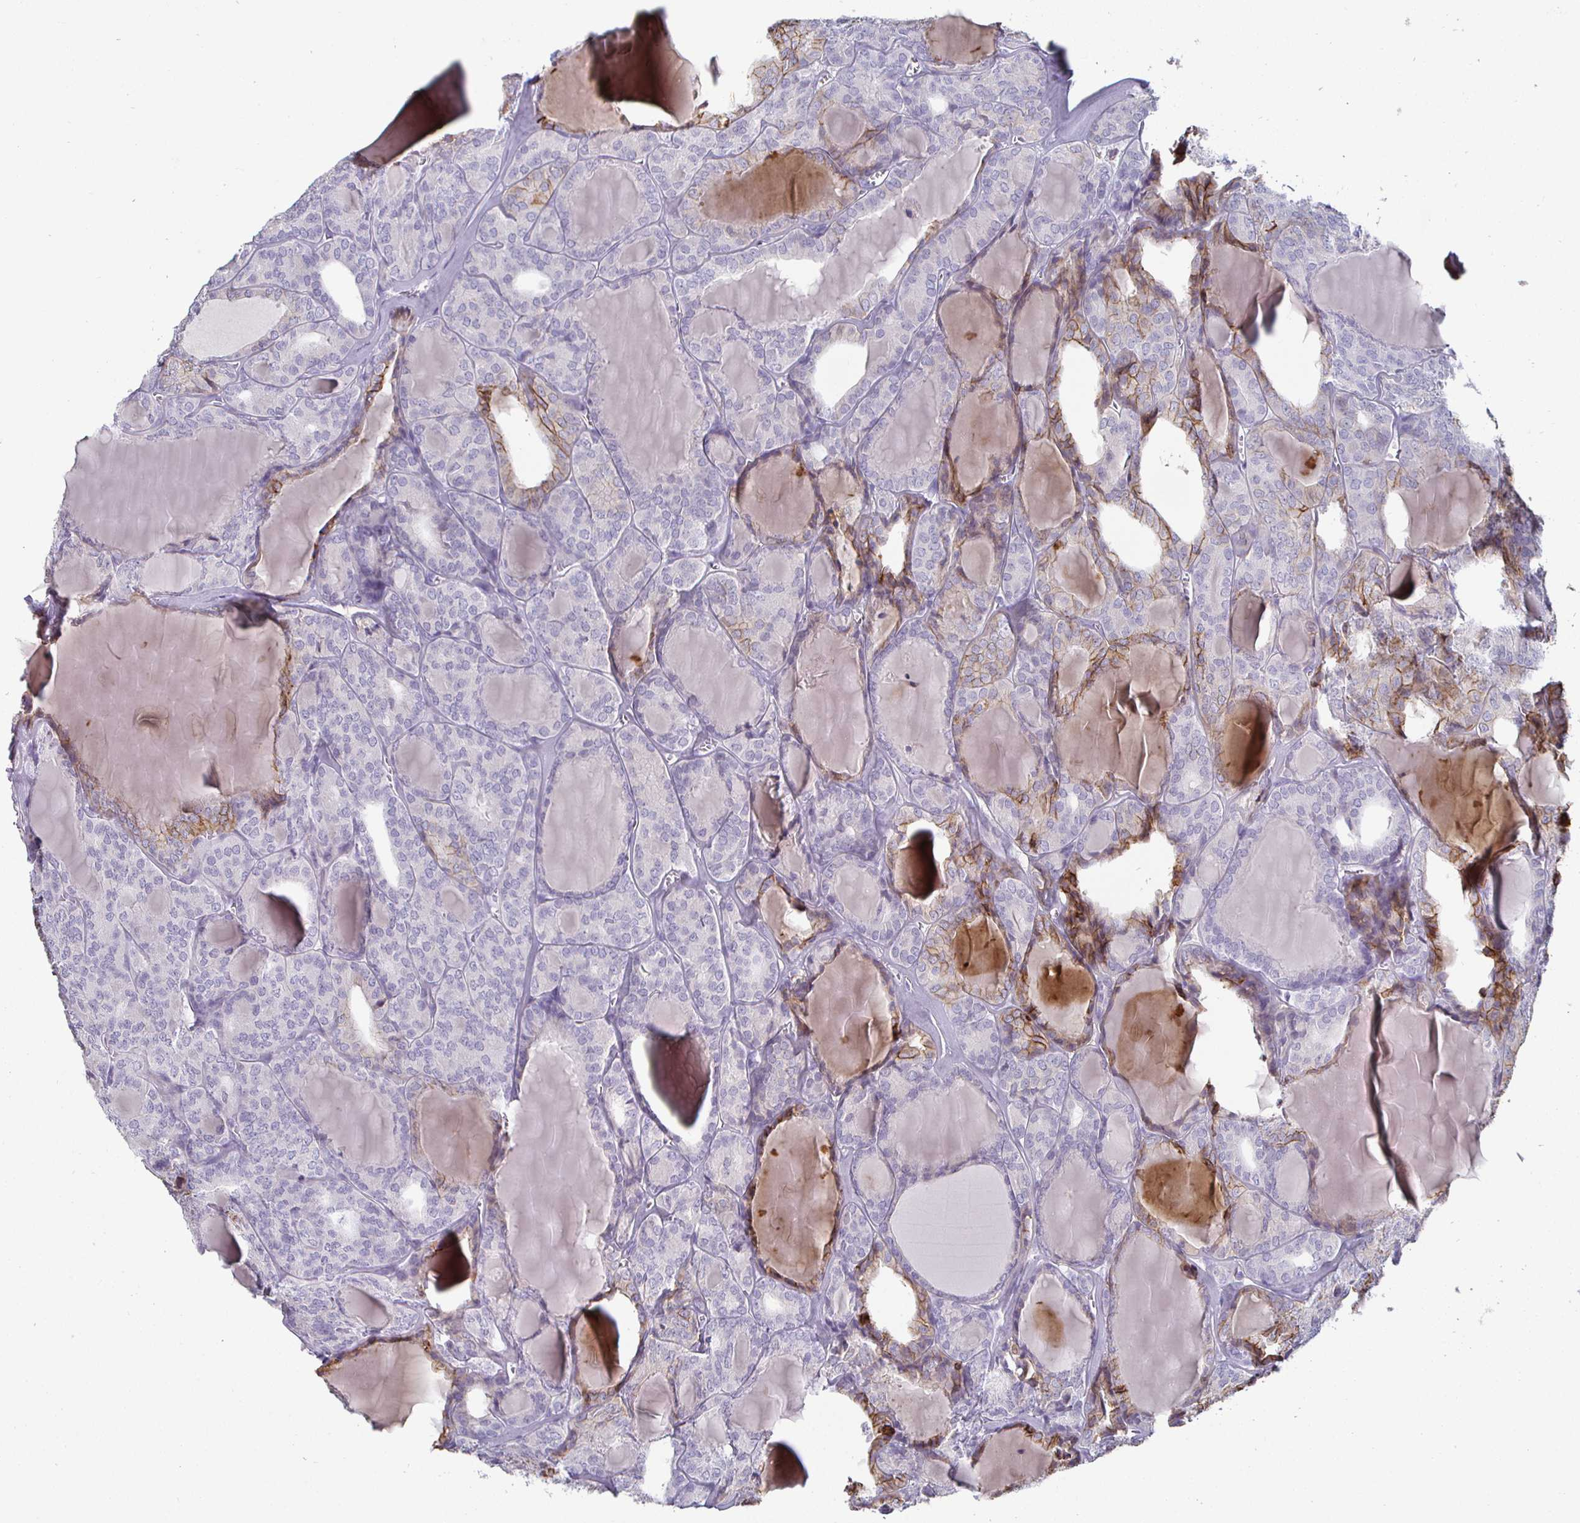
{"staining": {"intensity": "negative", "quantity": "none", "location": "none"}, "tissue": "thyroid cancer", "cell_type": "Tumor cells", "image_type": "cancer", "snomed": [{"axis": "morphology", "description": "Follicular adenoma carcinoma, NOS"}, {"axis": "topography", "description": "Thyroid gland"}], "caption": "The photomicrograph displays no significant expression in tumor cells of thyroid follicular adenoma carcinoma.", "gene": "ENPP1", "patient": {"sex": "male", "age": 74}}